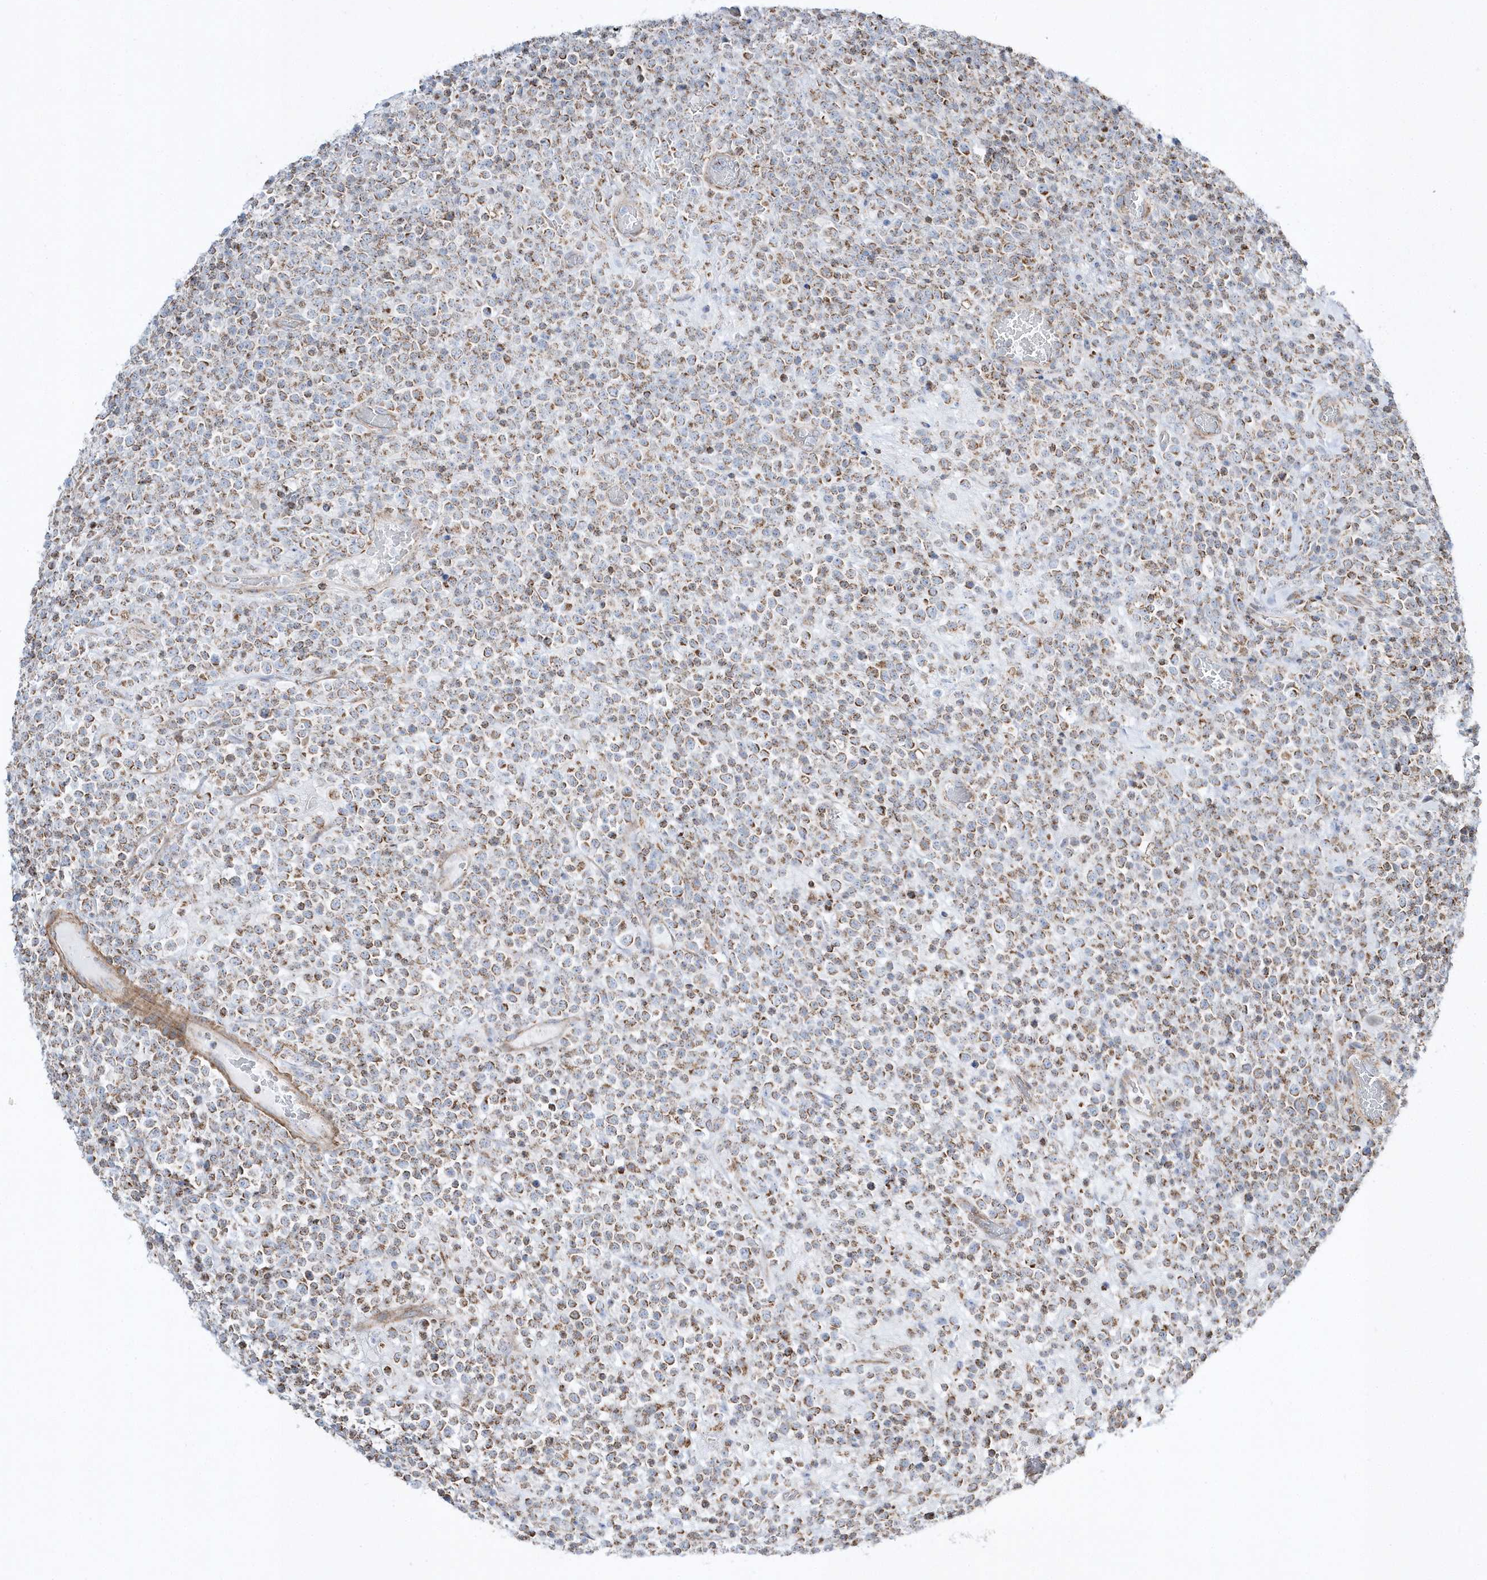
{"staining": {"intensity": "moderate", "quantity": ">75%", "location": "cytoplasmic/membranous"}, "tissue": "lymphoma", "cell_type": "Tumor cells", "image_type": "cancer", "snomed": [{"axis": "morphology", "description": "Malignant lymphoma, non-Hodgkin's type, High grade"}, {"axis": "topography", "description": "Colon"}], "caption": "Tumor cells reveal medium levels of moderate cytoplasmic/membranous positivity in about >75% of cells in high-grade malignant lymphoma, non-Hodgkin's type.", "gene": "OPA1", "patient": {"sex": "female", "age": 53}}